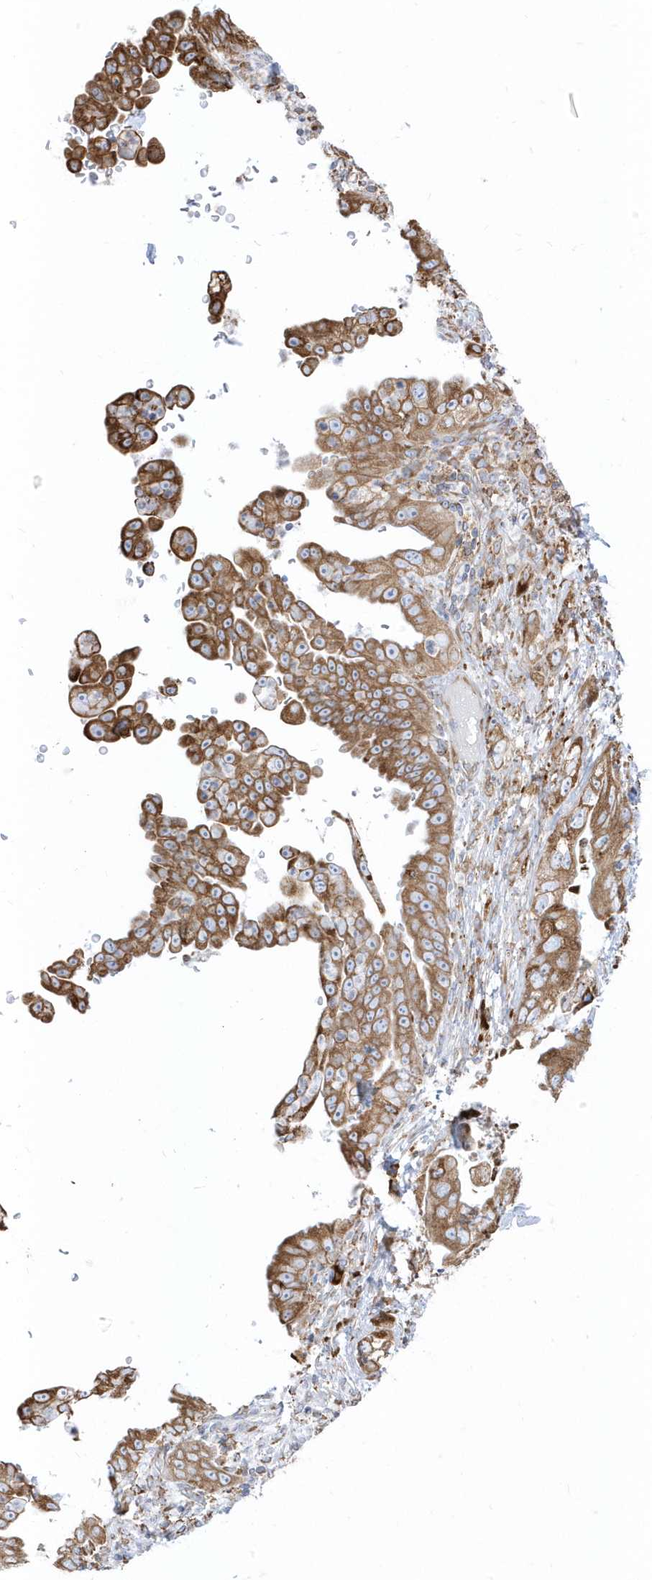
{"staining": {"intensity": "strong", "quantity": ">75%", "location": "cytoplasmic/membranous"}, "tissue": "pancreatic cancer", "cell_type": "Tumor cells", "image_type": "cancer", "snomed": [{"axis": "morphology", "description": "Adenocarcinoma, NOS"}, {"axis": "topography", "description": "Pancreas"}], "caption": "Human pancreatic cancer stained for a protein (brown) exhibits strong cytoplasmic/membranous positive positivity in about >75% of tumor cells.", "gene": "PDIA6", "patient": {"sex": "female", "age": 78}}